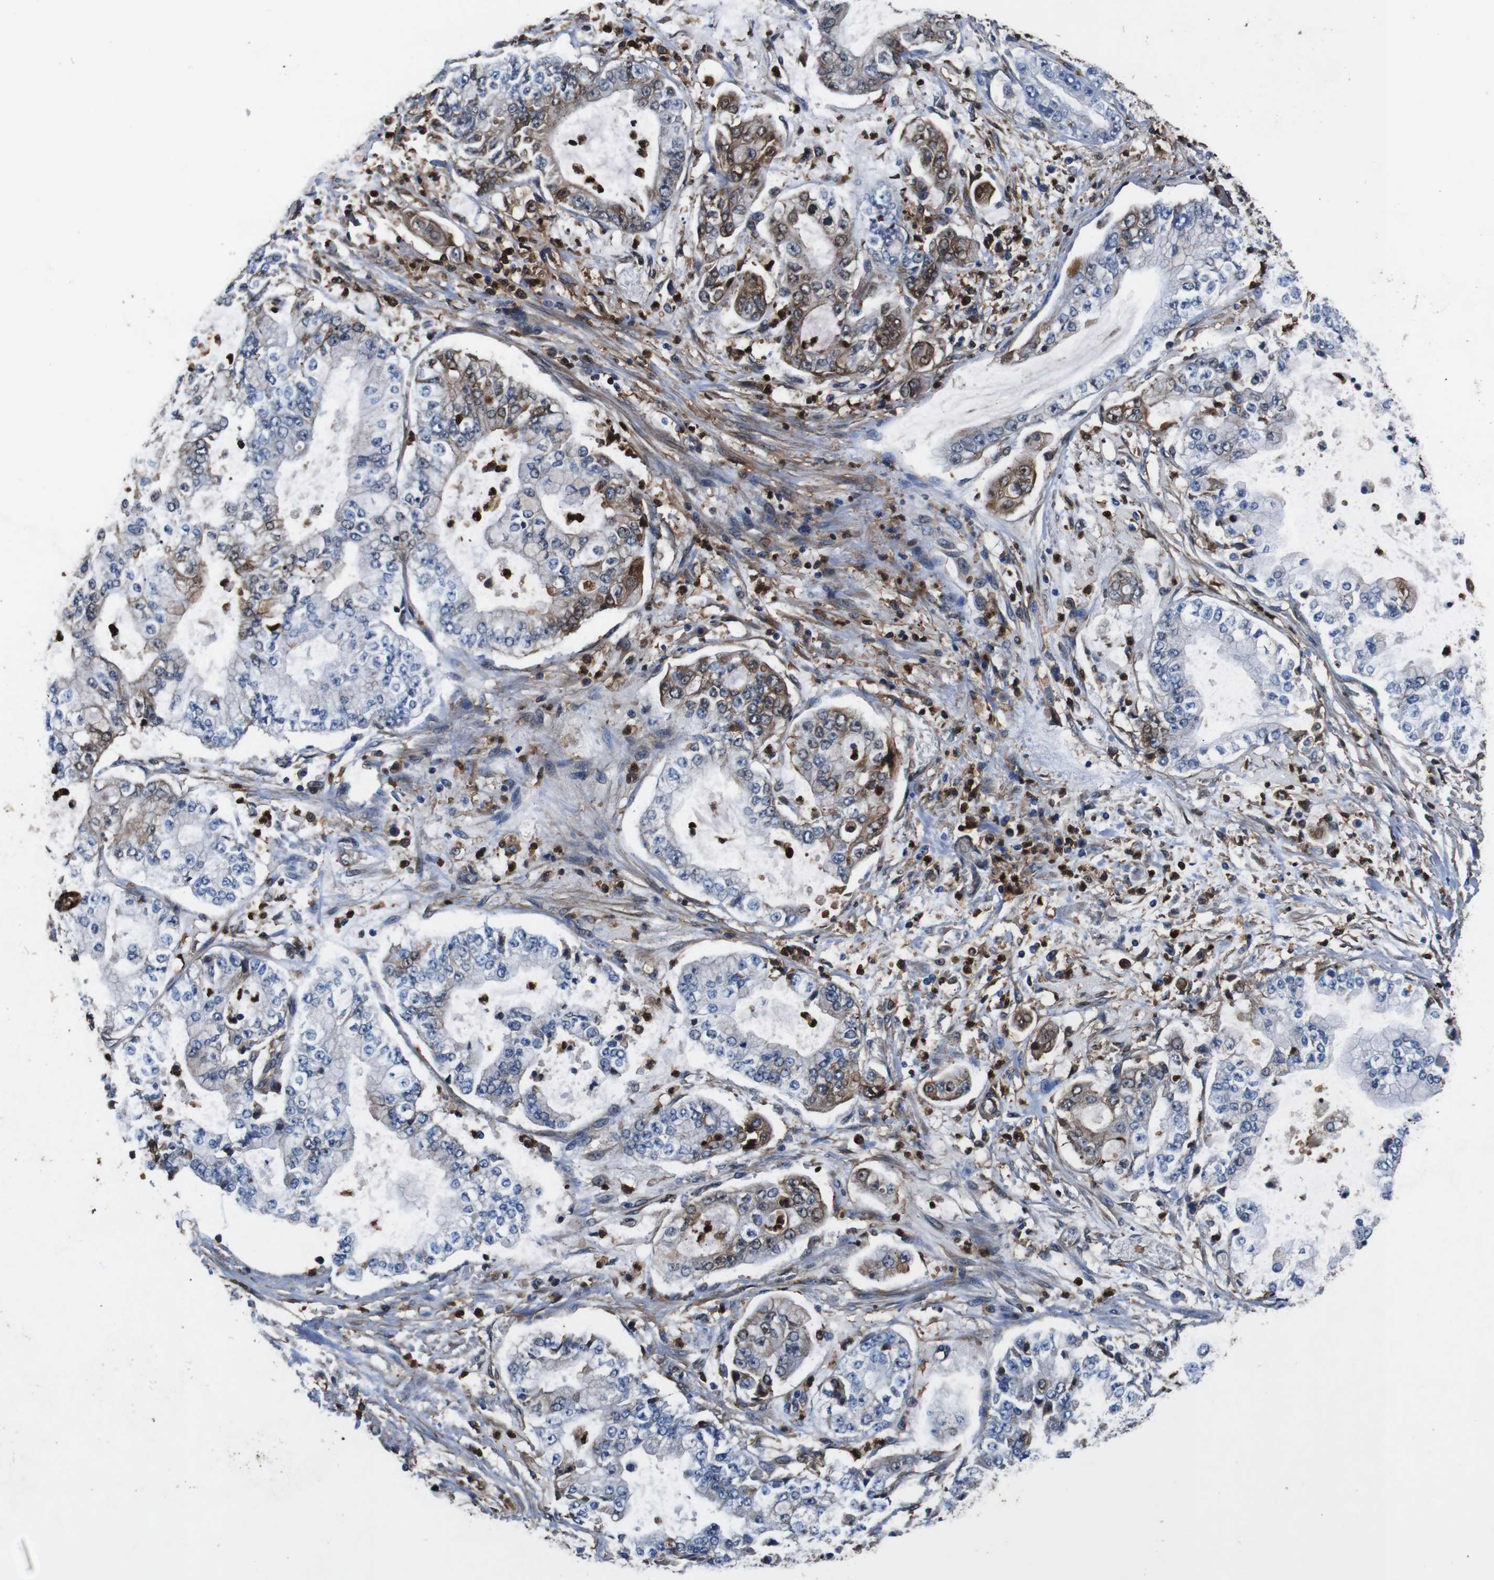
{"staining": {"intensity": "moderate", "quantity": "<25%", "location": "cytoplasmic/membranous,nuclear"}, "tissue": "stomach cancer", "cell_type": "Tumor cells", "image_type": "cancer", "snomed": [{"axis": "morphology", "description": "Adenocarcinoma, NOS"}, {"axis": "topography", "description": "Stomach"}], "caption": "Moderate cytoplasmic/membranous and nuclear staining is identified in approximately <25% of tumor cells in stomach adenocarcinoma.", "gene": "ANXA1", "patient": {"sex": "male", "age": 76}}